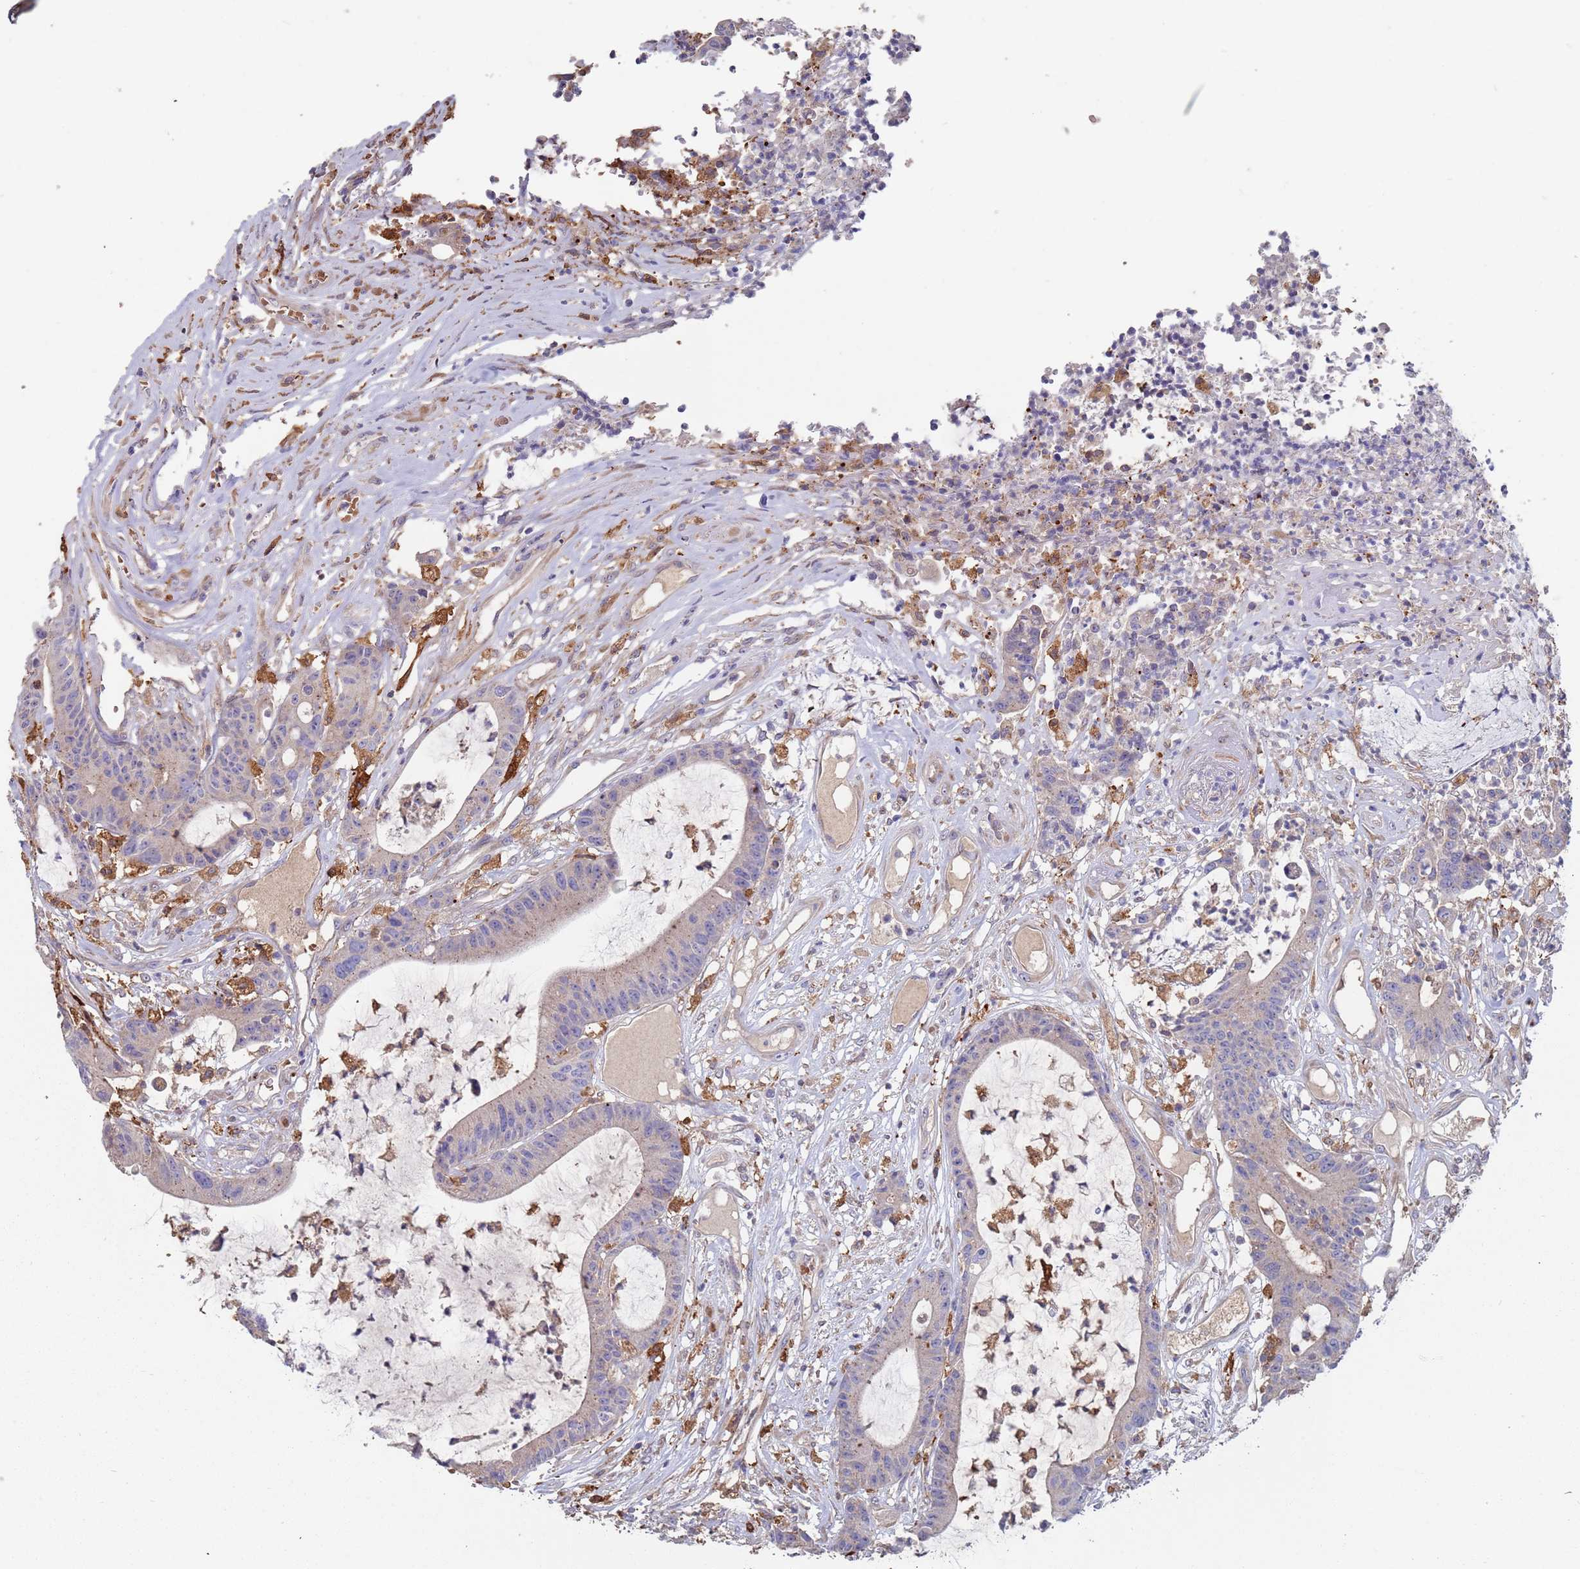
{"staining": {"intensity": "negative", "quantity": "none", "location": "none"}, "tissue": "colorectal cancer", "cell_type": "Tumor cells", "image_type": "cancer", "snomed": [{"axis": "morphology", "description": "Adenocarcinoma, NOS"}, {"axis": "topography", "description": "Colon"}], "caption": "Immunohistochemical staining of colorectal cancer displays no significant expression in tumor cells.", "gene": "MALRD1", "patient": {"sex": "female", "age": 84}}